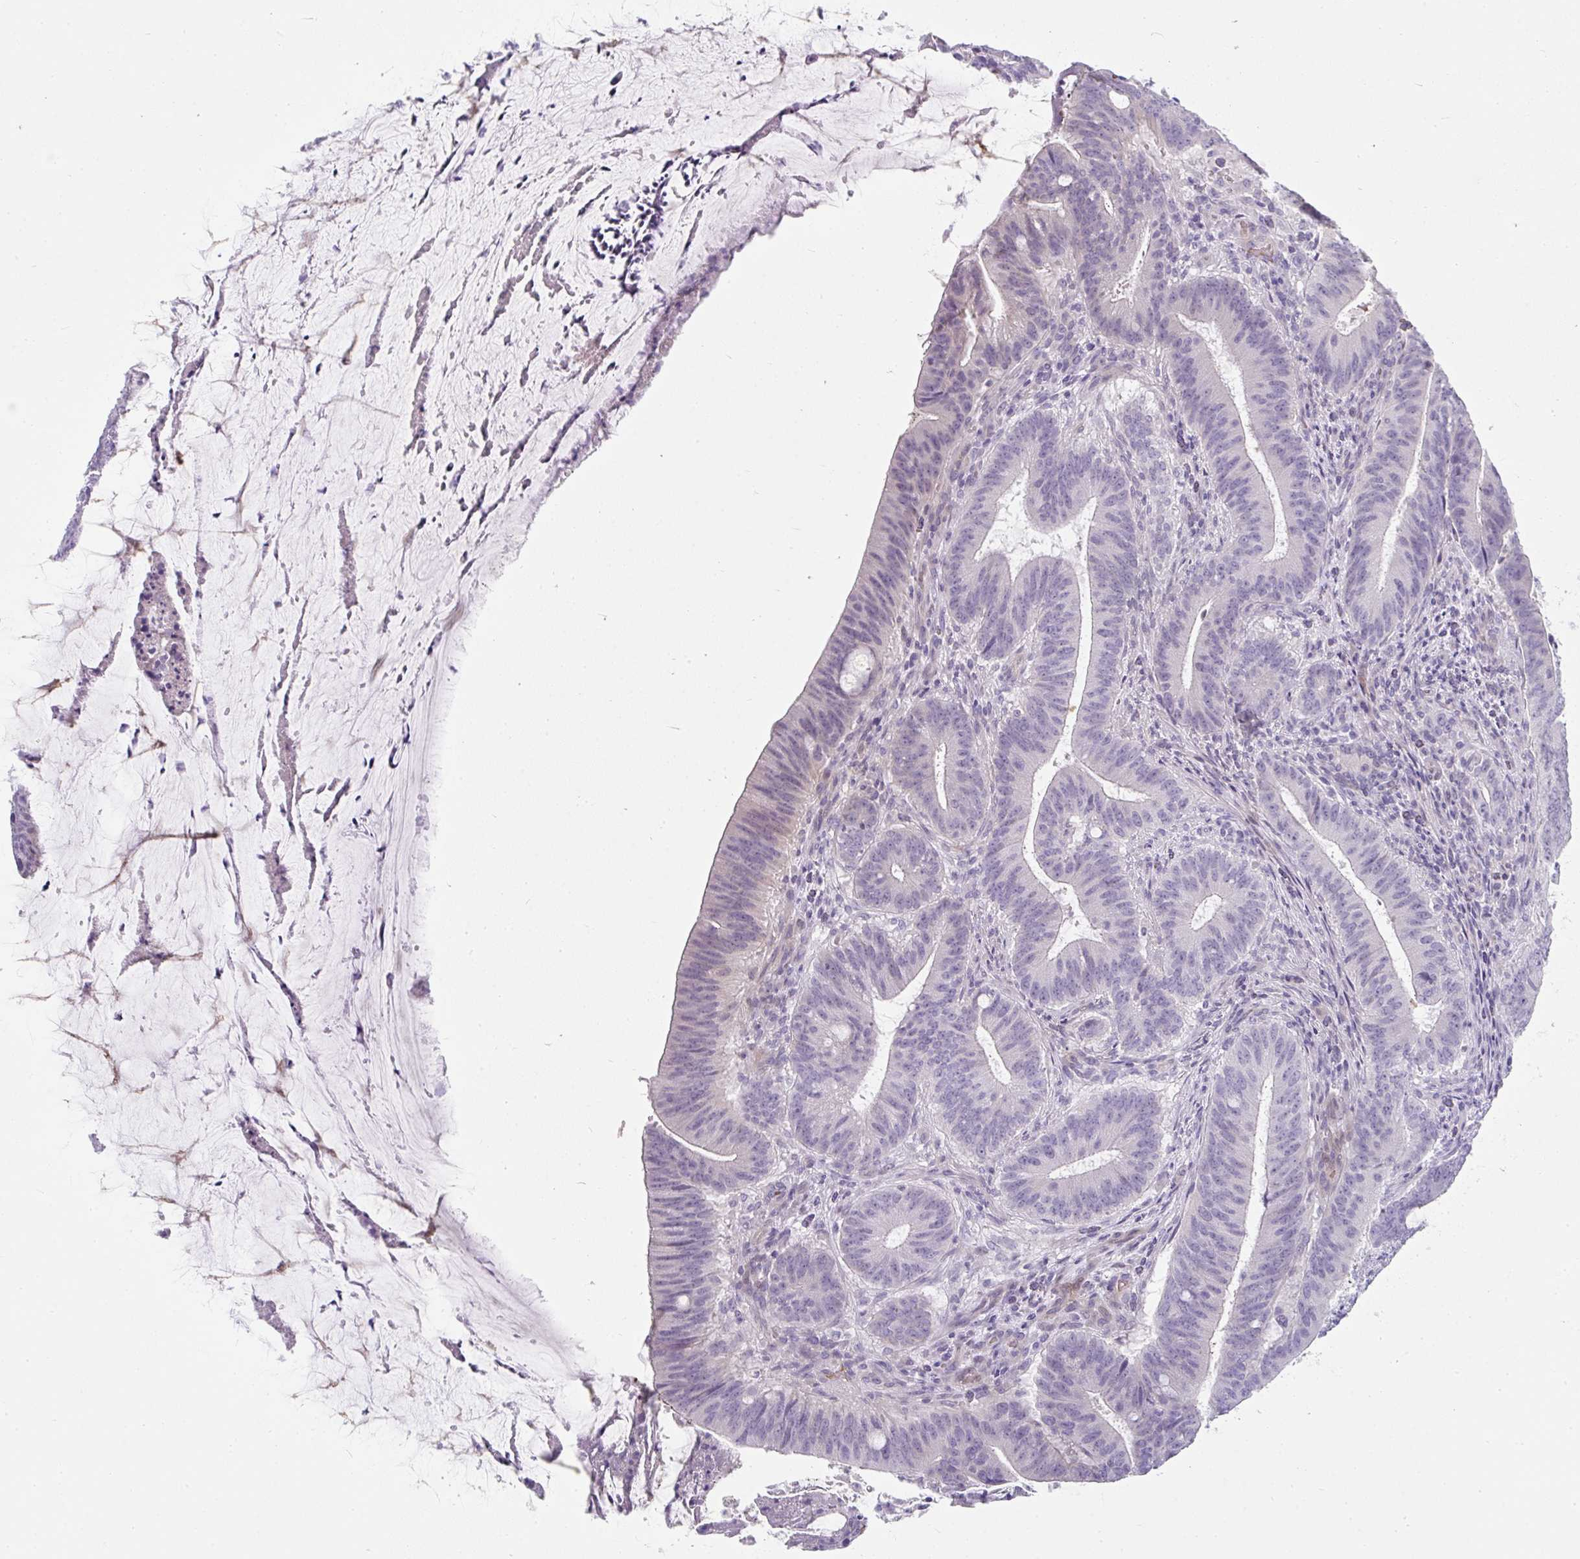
{"staining": {"intensity": "weak", "quantity": "<25%", "location": "nuclear"}, "tissue": "colorectal cancer", "cell_type": "Tumor cells", "image_type": "cancer", "snomed": [{"axis": "morphology", "description": "Adenocarcinoma, NOS"}, {"axis": "topography", "description": "Colon"}], "caption": "DAB immunohistochemical staining of colorectal adenocarcinoma displays no significant positivity in tumor cells.", "gene": "NEU2", "patient": {"sex": "female", "age": 43}}